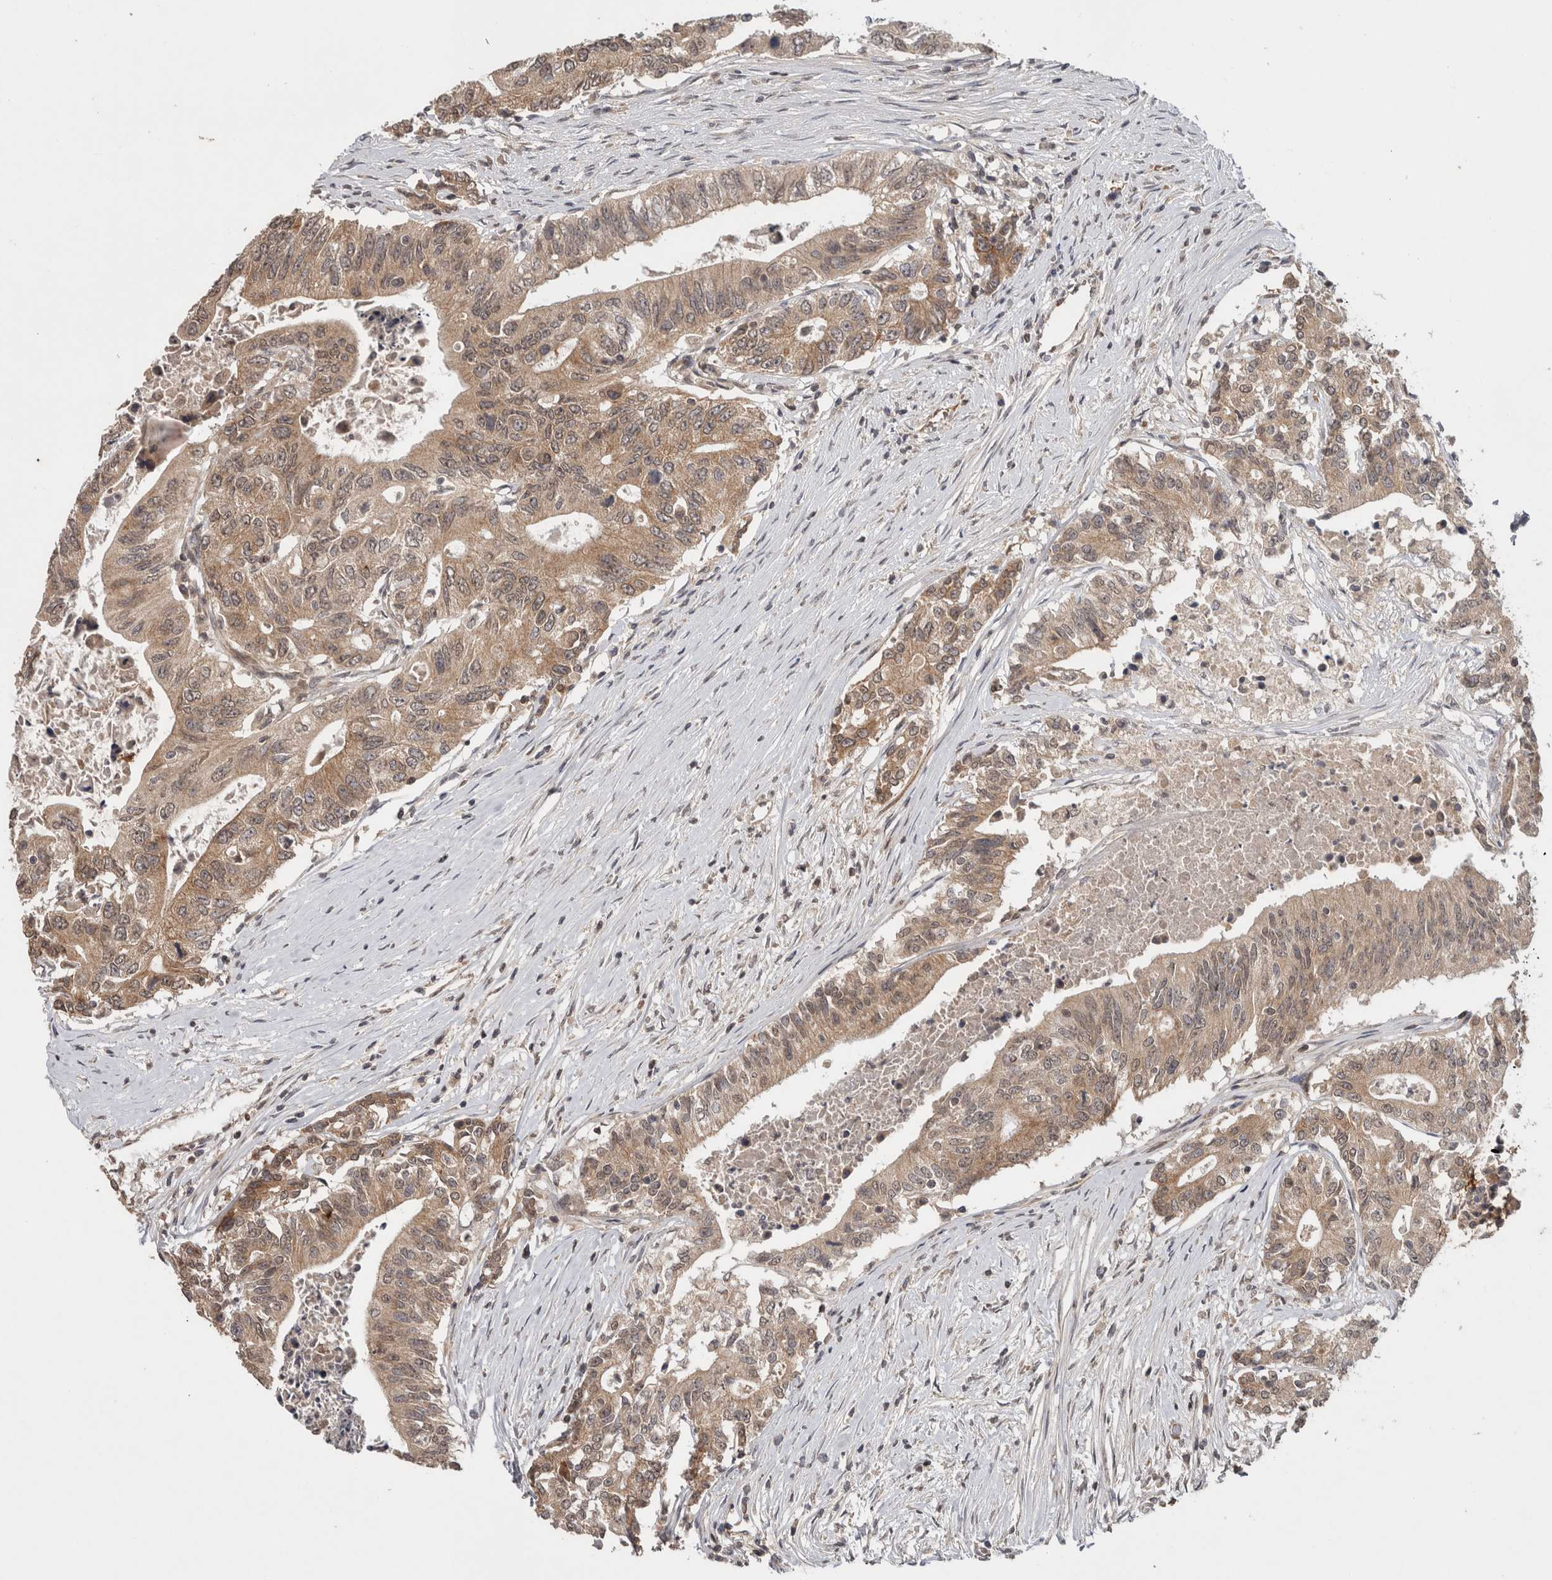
{"staining": {"intensity": "weak", "quantity": ">75%", "location": "cytoplasmic/membranous"}, "tissue": "colorectal cancer", "cell_type": "Tumor cells", "image_type": "cancer", "snomed": [{"axis": "morphology", "description": "Adenocarcinoma, NOS"}, {"axis": "topography", "description": "Colon"}], "caption": "Colorectal cancer (adenocarcinoma) stained for a protein (brown) exhibits weak cytoplasmic/membranous positive expression in about >75% of tumor cells.", "gene": "HMOX2", "patient": {"sex": "female", "age": 77}}